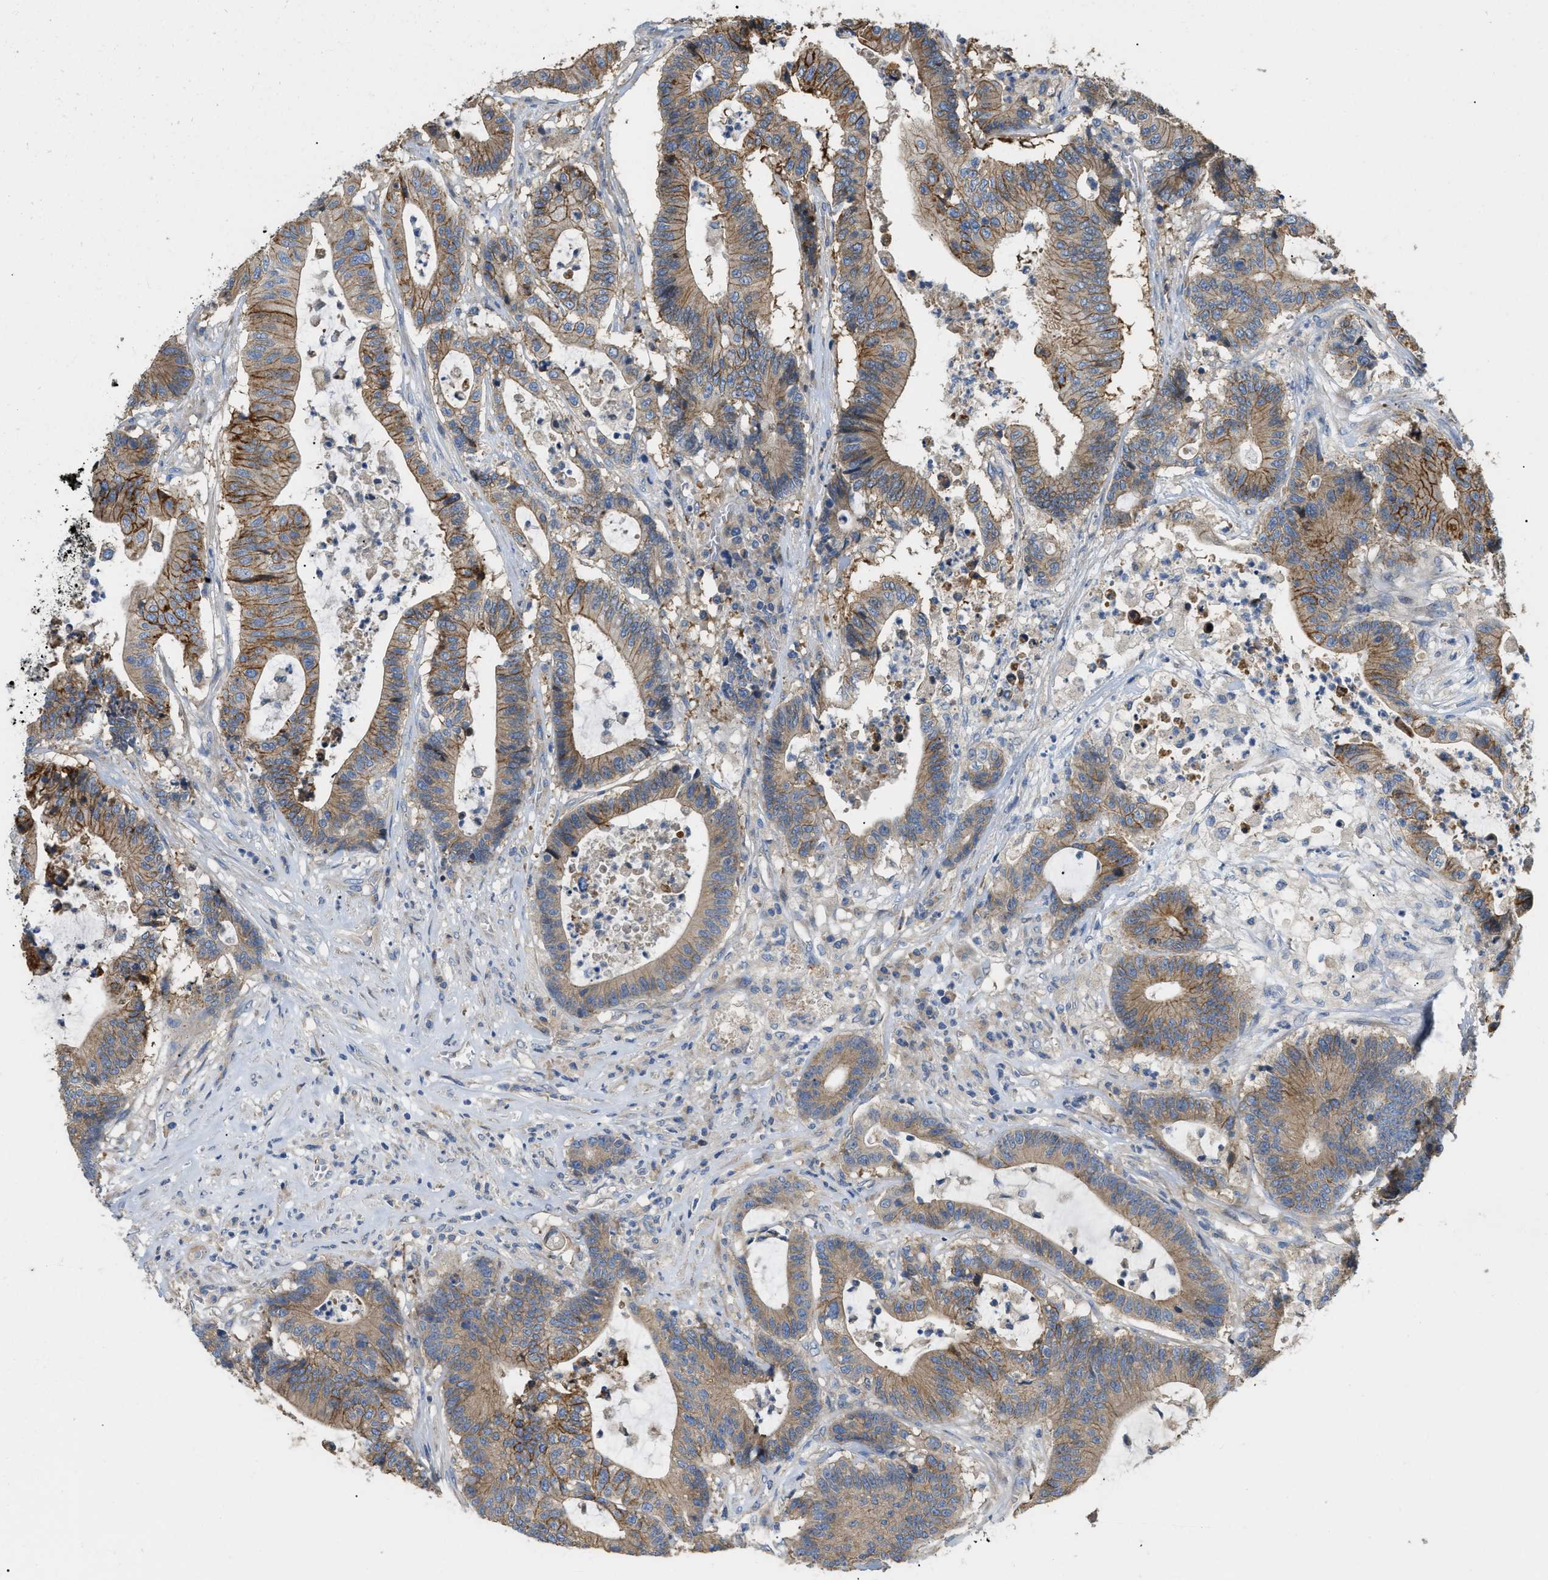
{"staining": {"intensity": "moderate", "quantity": ">75%", "location": "cytoplasmic/membranous"}, "tissue": "colorectal cancer", "cell_type": "Tumor cells", "image_type": "cancer", "snomed": [{"axis": "morphology", "description": "Adenocarcinoma, NOS"}, {"axis": "topography", "description": "Colon"}], "caption": "This micrograph shows colorectal cancer stained with immunohistochemistry (IHC) to label a protein in brown. The cytoplasmic/membranous of tumor cells show moderate positivity for the protein. Nuclei are counter-stained blue.", "gene": "DHX58", "patient": {"sex": "female", "age": 84}}